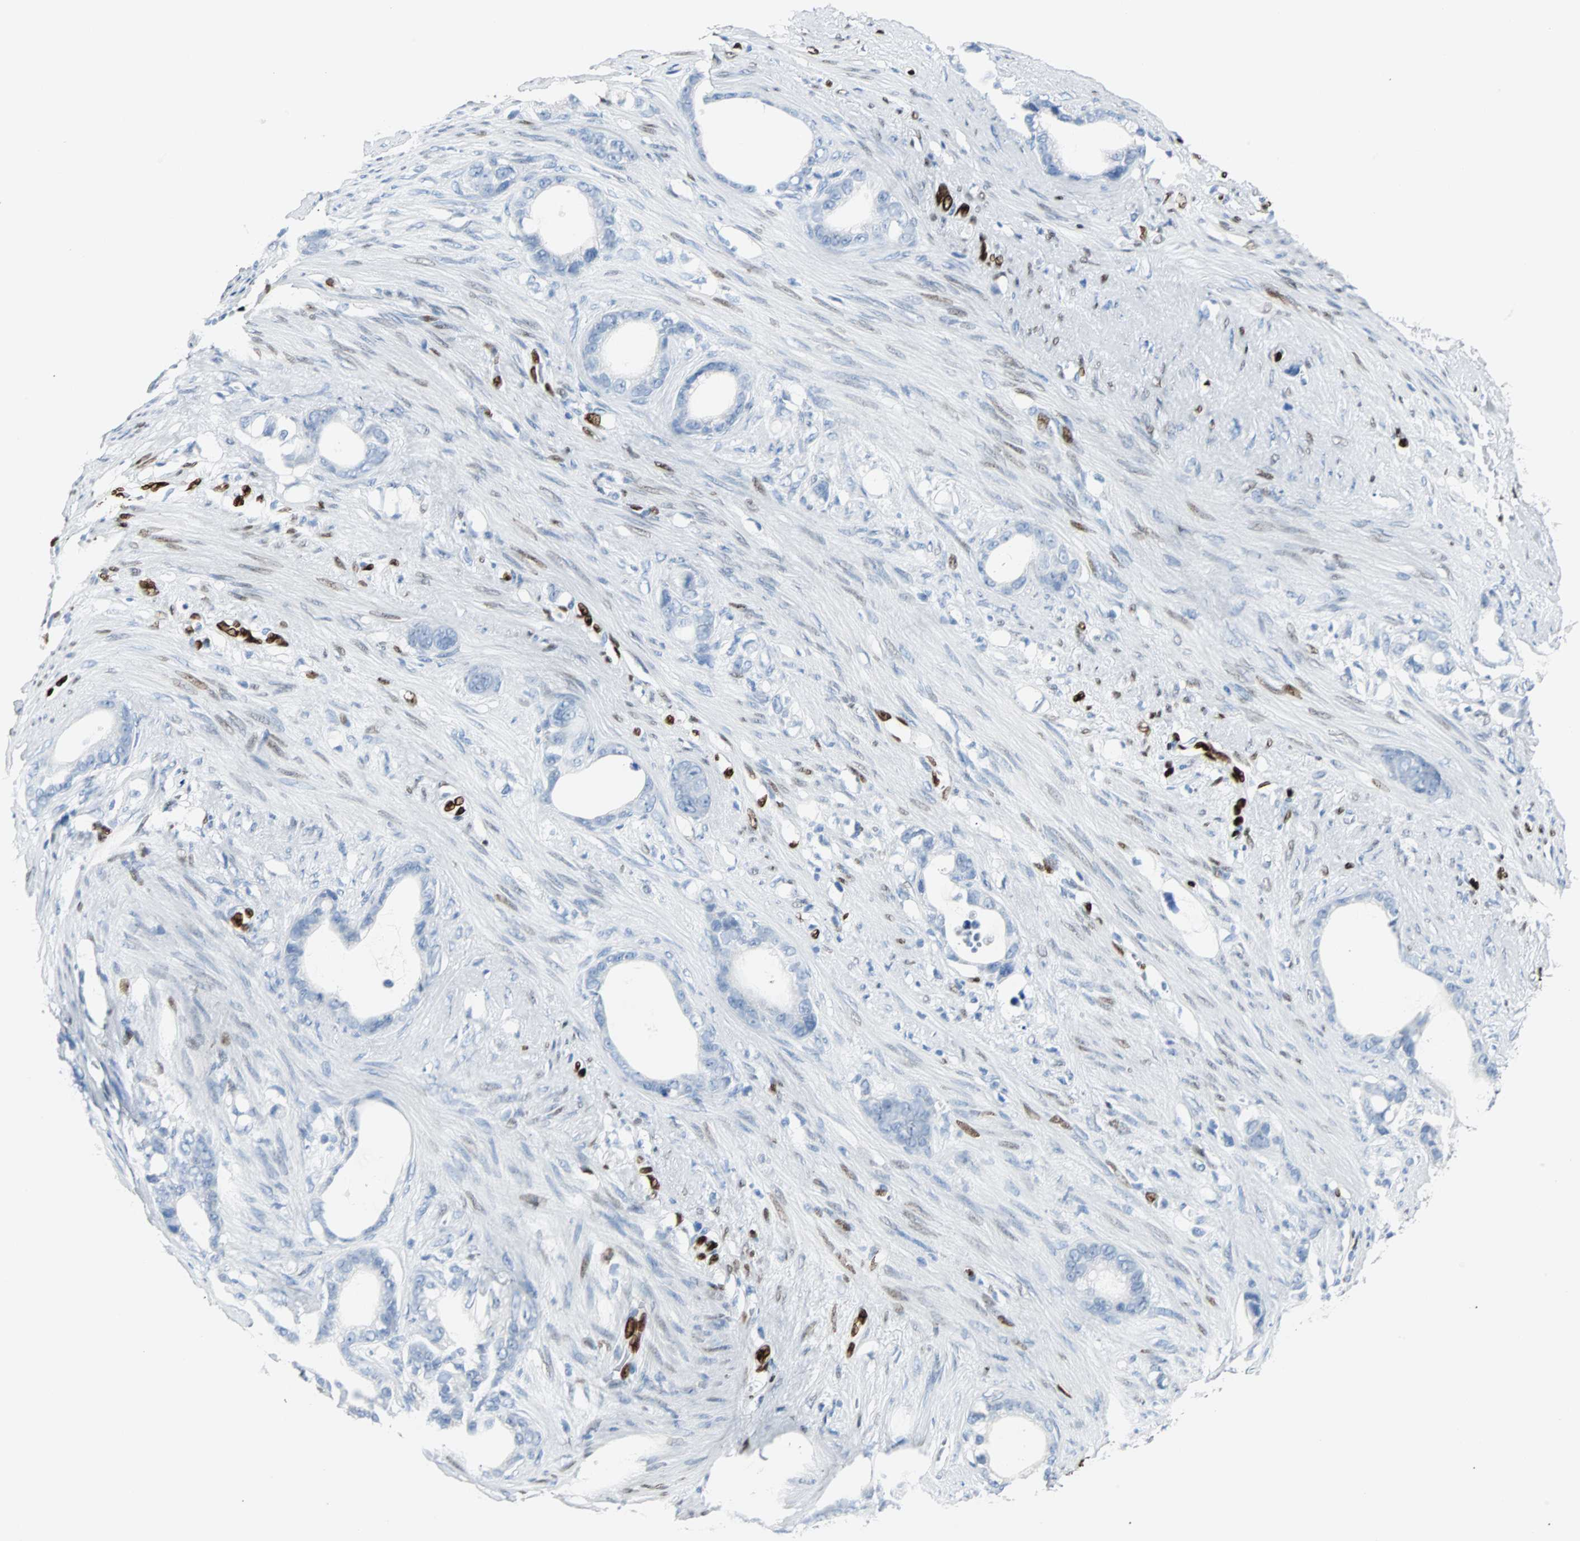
{"staining": {"intensity": "negative", "quantity": "none", "location": "none"}, "tissue": "stomach cancer", "cell_type": "Tumor cells", "image_type": "cancer", "snomed": [{"axis": "morphology", "description": "Adenocarcinoma, NOS"}, {"axis": "topography", "description": "Stomach"}], "caption": "A high-resolution micrograph shows IHC staining of stomach cancer (adenocarcinoma), which displays no significant positivity in tumor cells.", "gene": "IL33", "patient": {"sex": "female", "age": 75}}